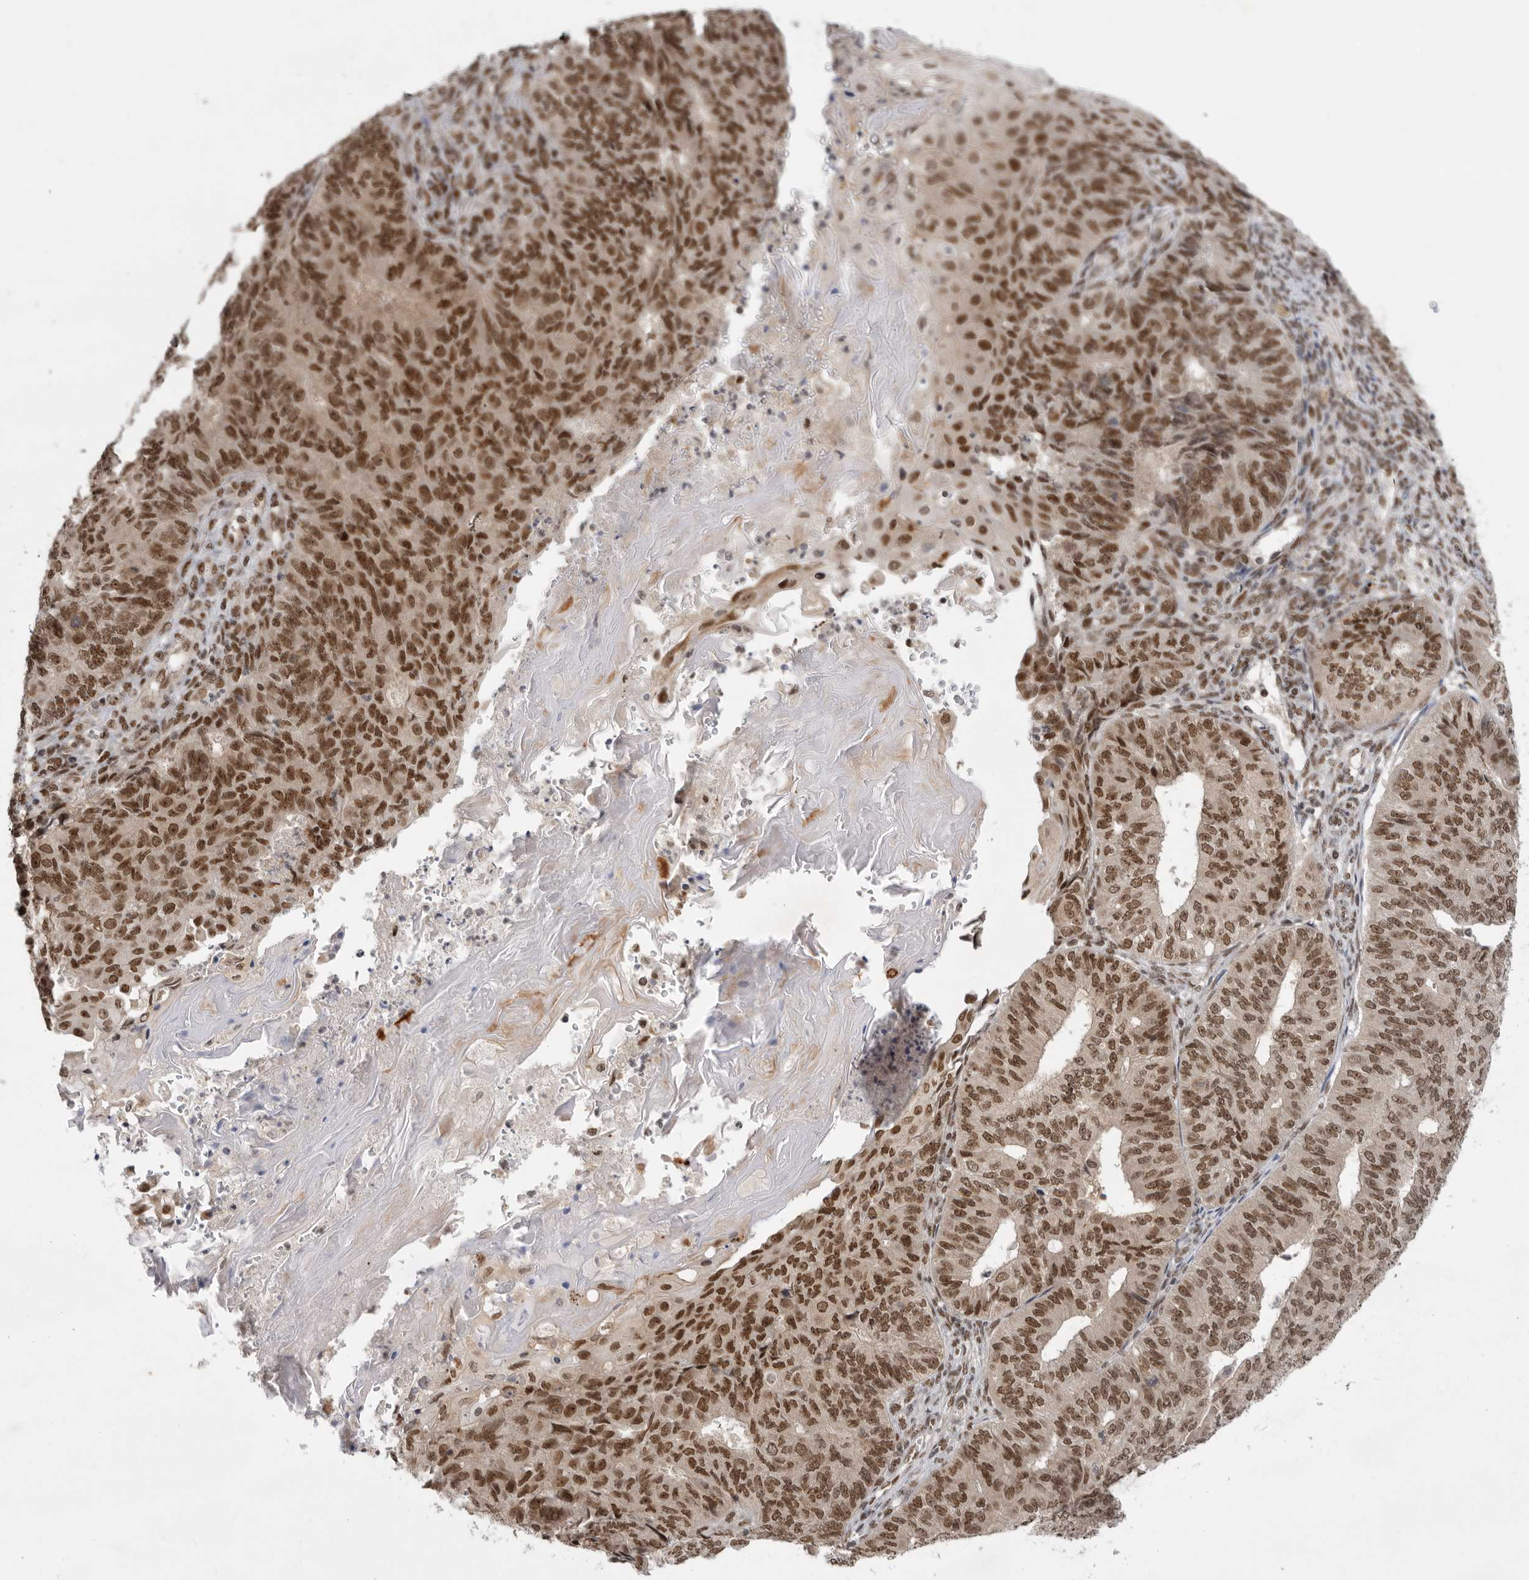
{"staining": {"intensity": "strong", "quantity": ">75%", "location": "nuclear"}, "tissue": "endometrial cancer", "cell_type": "Tumor cells", "image_type": "cancer", "snomed": [{"axis": "morphology", "description": "Adenocarcinoma, NOS"}, {"axis": "topography", "description": "Endometrium"}], "caption": "Brown immunohistochemical staining in human endometrial cancer shows strong nuclear expression in about >75% of tumor cells.", "gene": "ZNF830", "patient": {"sex": "female", "age": 32}}